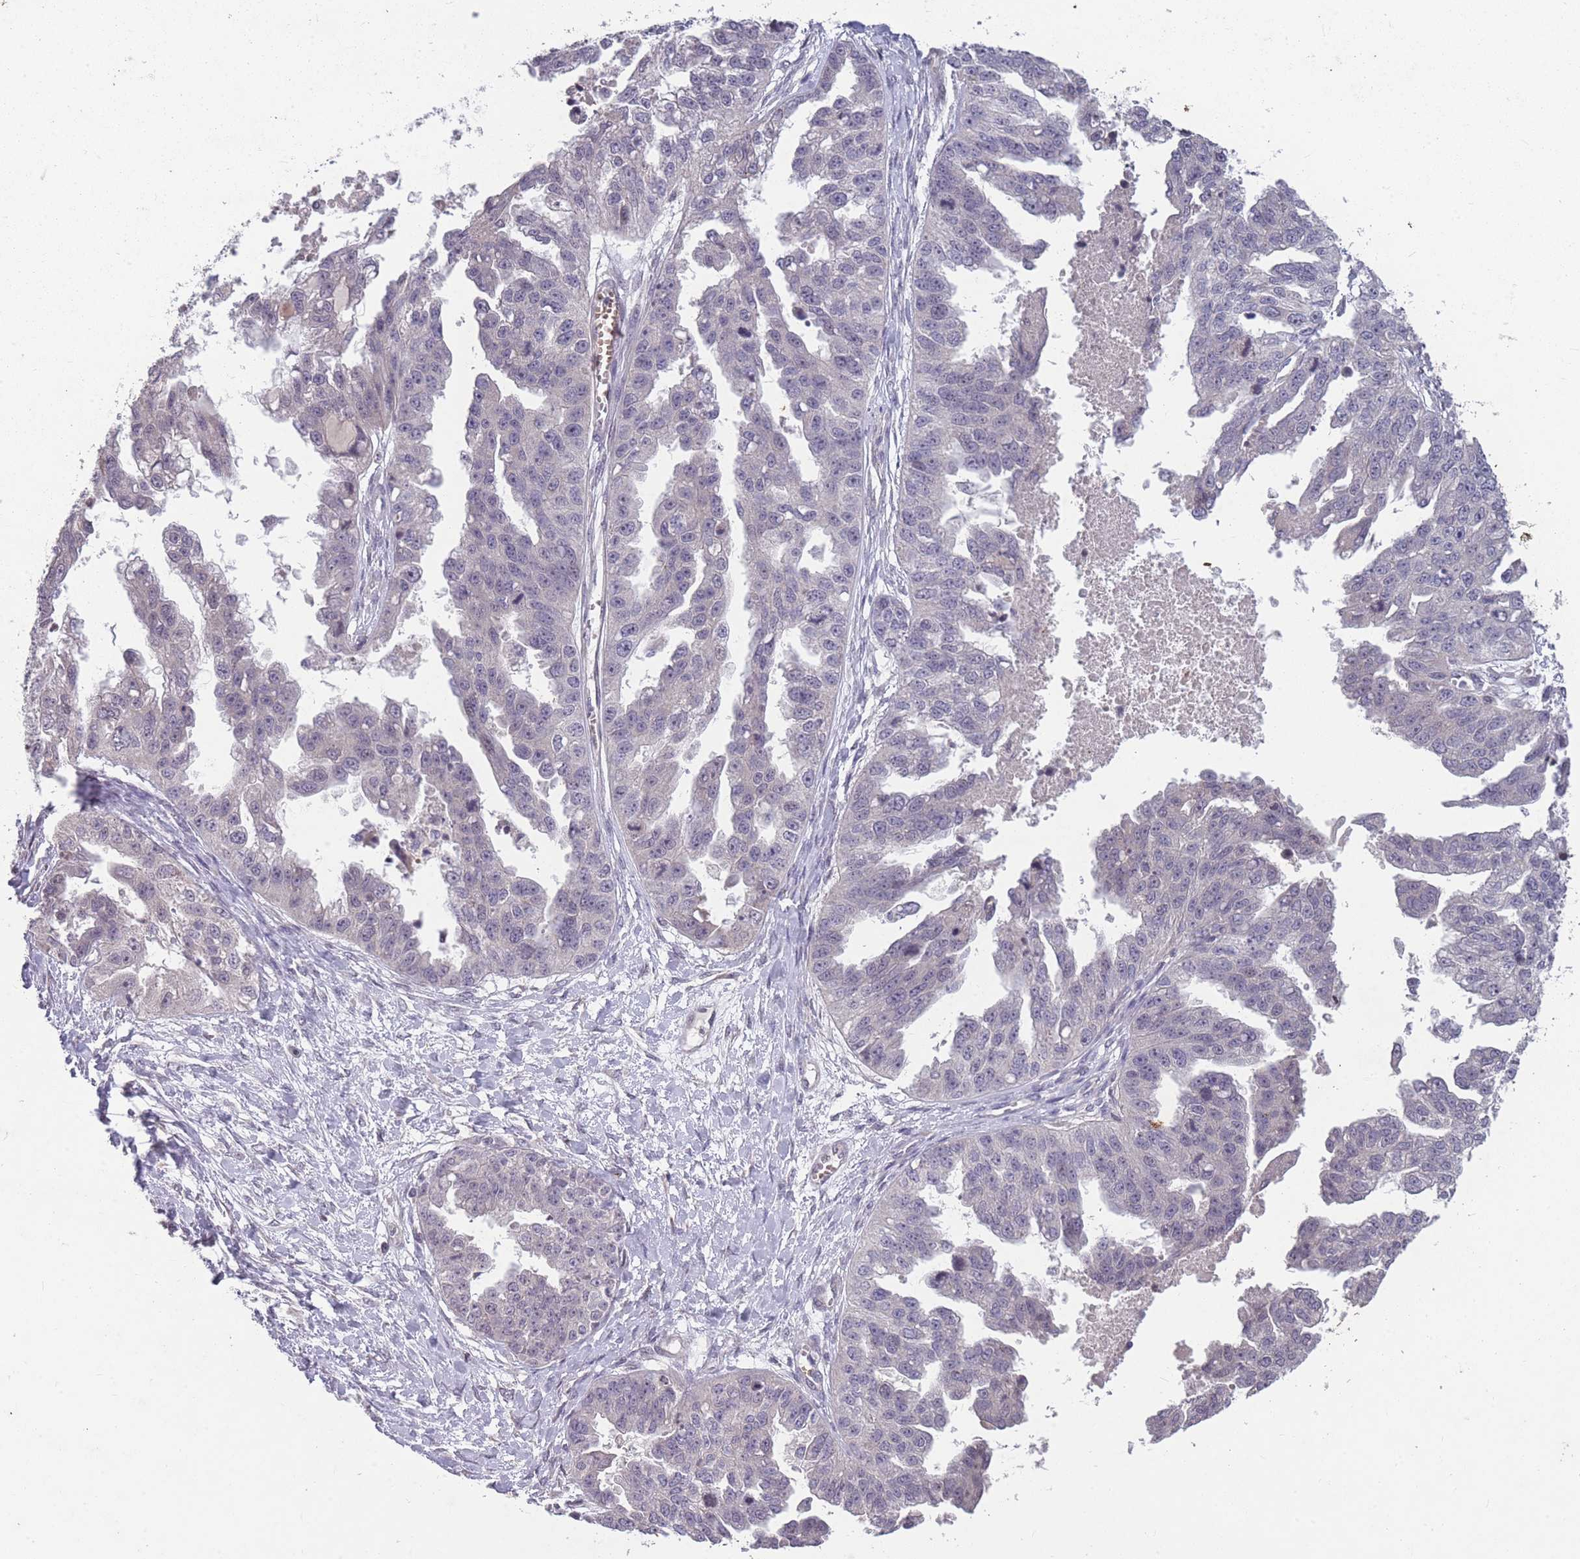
{"staining": {"intensity": "negative", "quantity": "none", "location": "none"}, "tissue": "ovarian cancer", "cell_type": "Tumor cells", "image_type": "cancer", "snomed": [{"axis": "morphology", "description": "Cystadenocarcinoma, serous, NOS"}, {"axis": "topography", "description": "Ovary"}], "caption": "Immunohistochemistry (IHC) histopathology image of neoplastic tissue: ovarian cancer stained with DAB (3,3'-diaminobenzidine) demonstrates no significant protein expression in tumor cells.", "gene": "GGT5", "patient": {"sex": "female", "age": 58}}